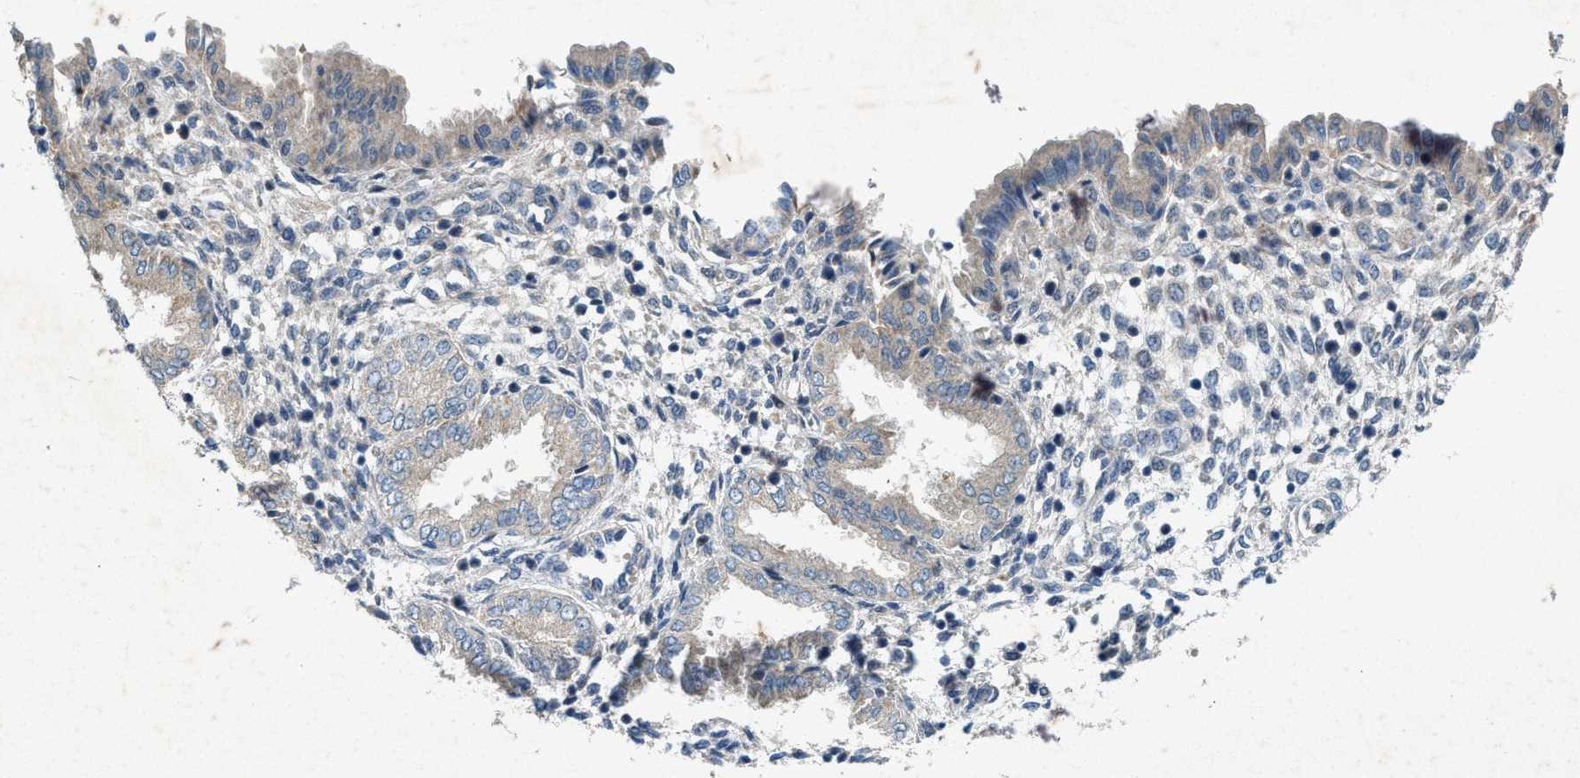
{"staining": {"intensity": "negative", "quantity": "none", "location": "none"}, "tissue": "endometrium", "cell_type": "Cells in endometrial stroma", "image_type": "normal", "snomed": [{"axis": "morphology", "description": "Normal tissue, NOS"}, {"axis": "topography", "description": "Endometrium"}], "caption": "DAB immunohistochemical staining of unremarkable endometrium demonstrates no significant expression in cells in endometrial stroma.", "gene": "URGCP", "patient": {"sex": "female", "age": 33}}